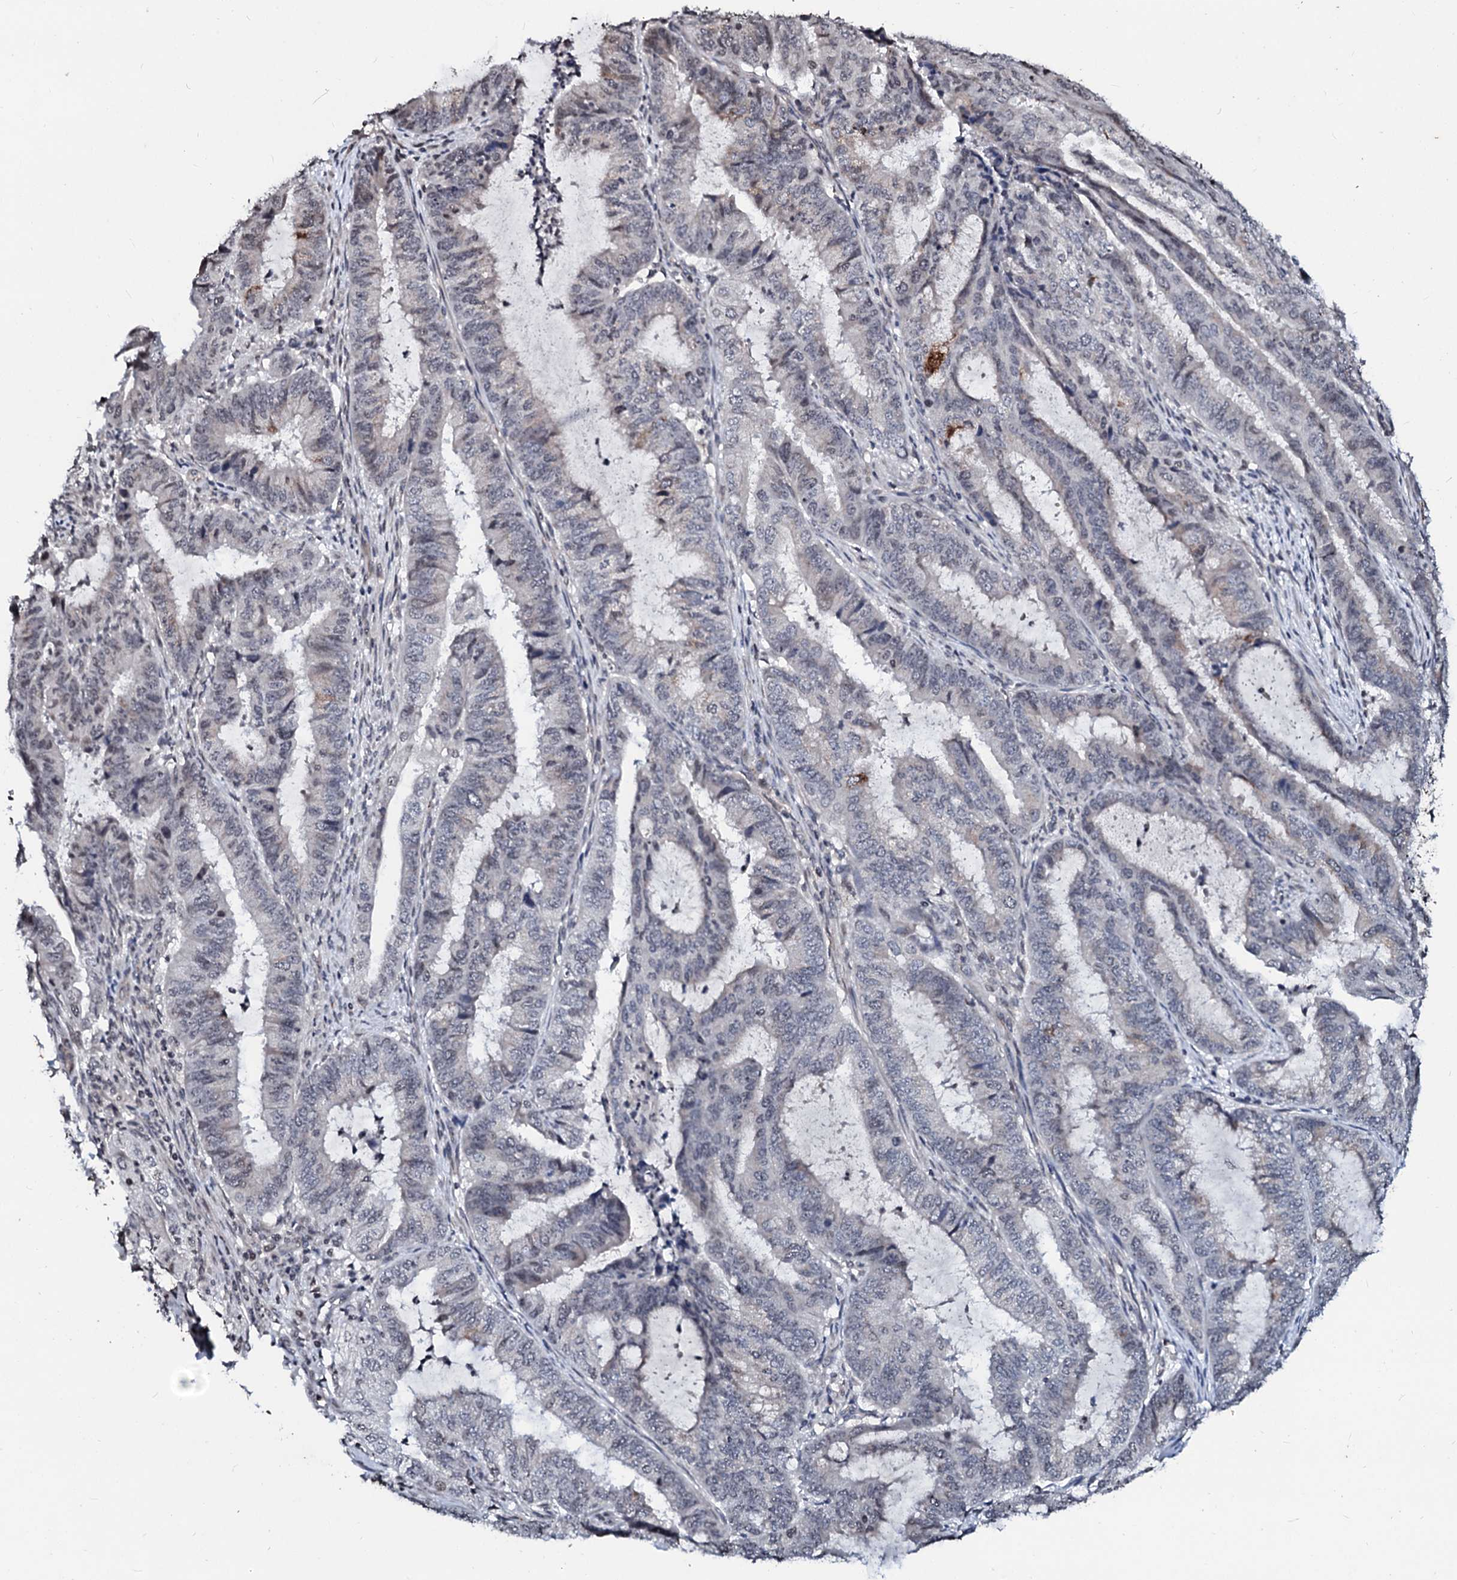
{"staining": {"intensity": "negative", "quantity": "none", "location": "none"}, "tissue": "endometrial cancer", "cell_type": "Tumor cells", "image_type": "cancer", "snomed": [{"axis": "morphology", "description": "Adenocarcinoma, NOS"}, {"axis": "topography", "description": "Endometrium"}], "caption": "Tumor cells are negative for brown protein staining in endometrial cancer (adenocarcinoma).", "gene": "LSM11", "patient": {"sex": "female", "age": 51}}